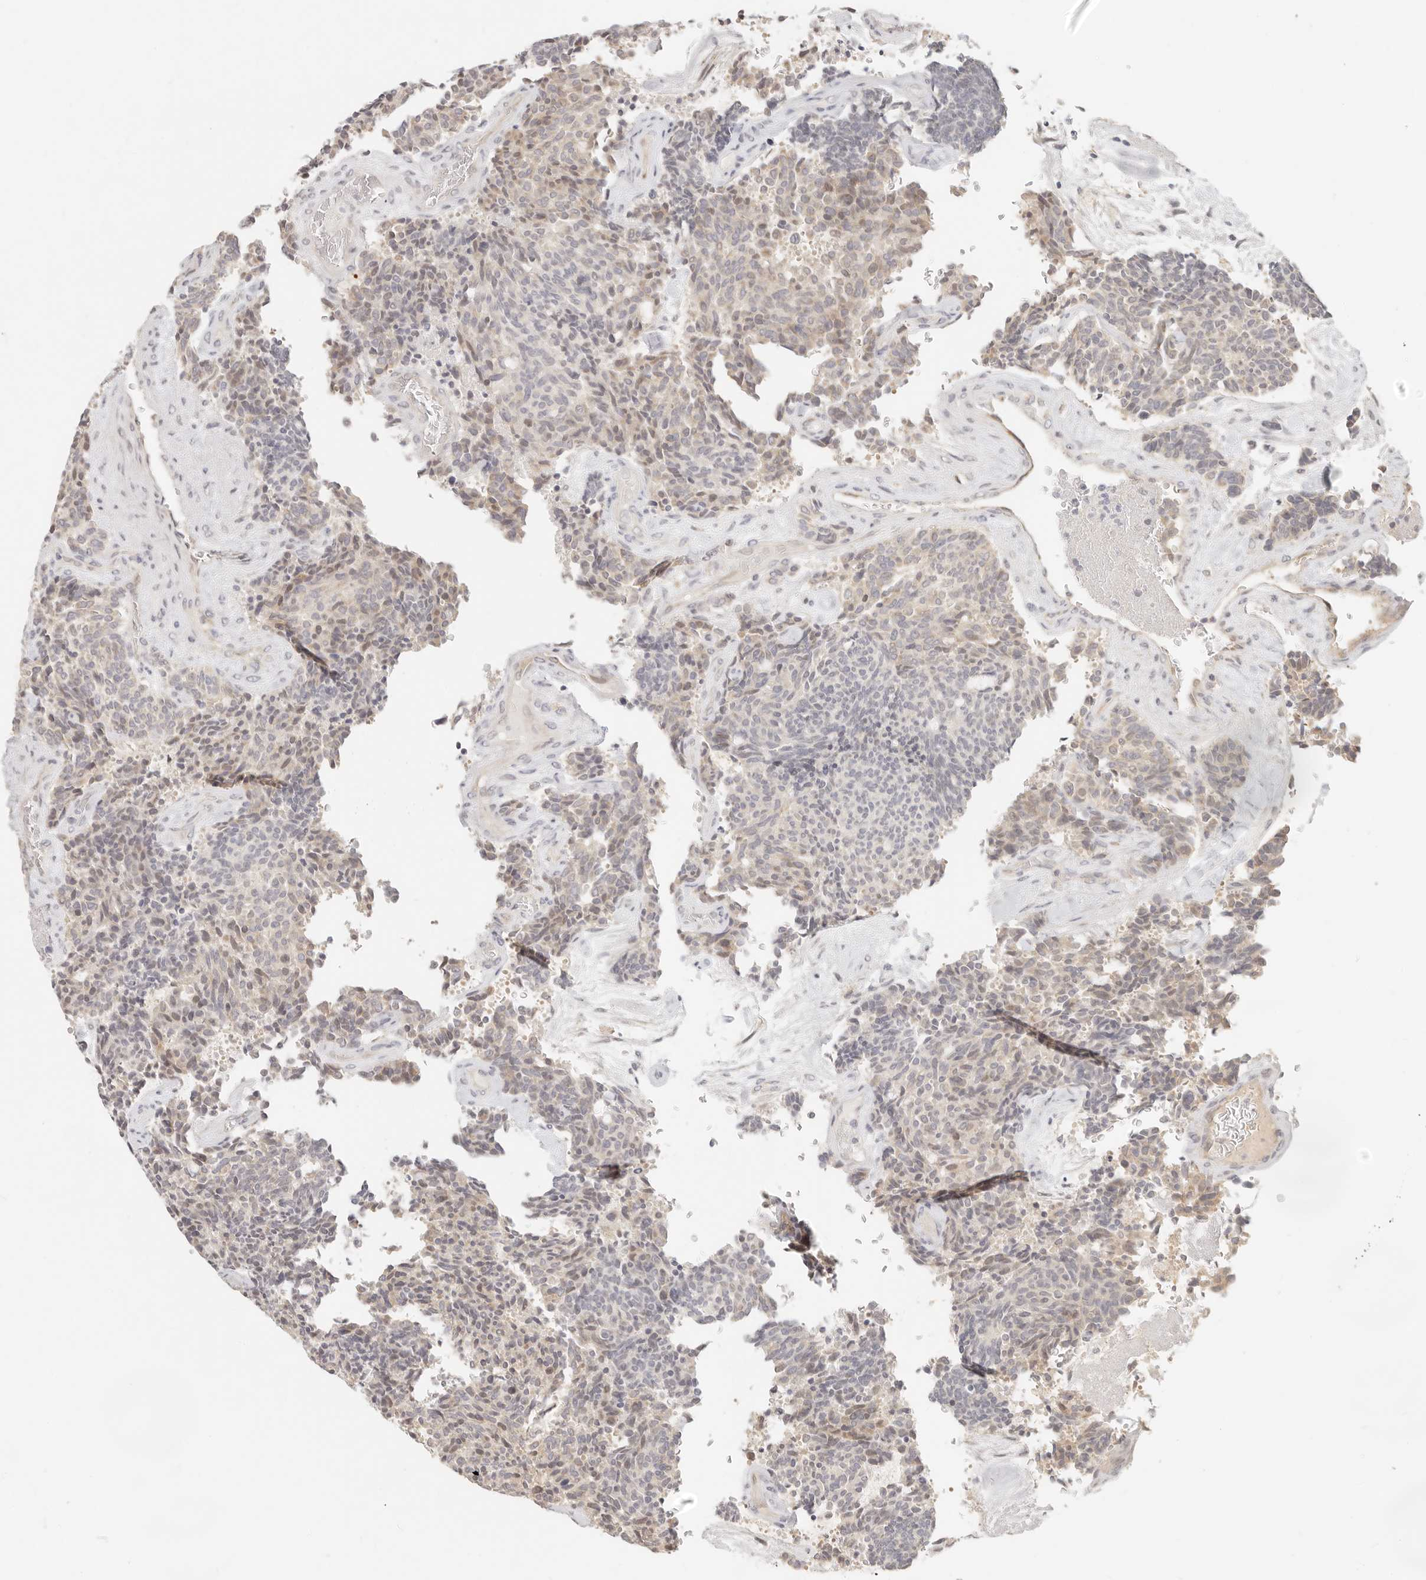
{"staining": {"intensity": "moderate", "quantity": "<25%", "location": "cytoplasmic/membranous"}, "tissue": "carcinoid", "cell_type": "Tumor cells", "image_type": "cancer", "snomed": [{"axis": "morphology", "description": "Carcinoid, malignant, NOS"}, {"axis": "topography", "description": "Pancreas"}], "caption": "Protein staining by IHC shows moderate cytoplasmic/membranous staining in about <25% of tumor cells in carcinoid (malignant).", "gene": "TIMM17A", "patient": {"sex": "female", "age": 54}}